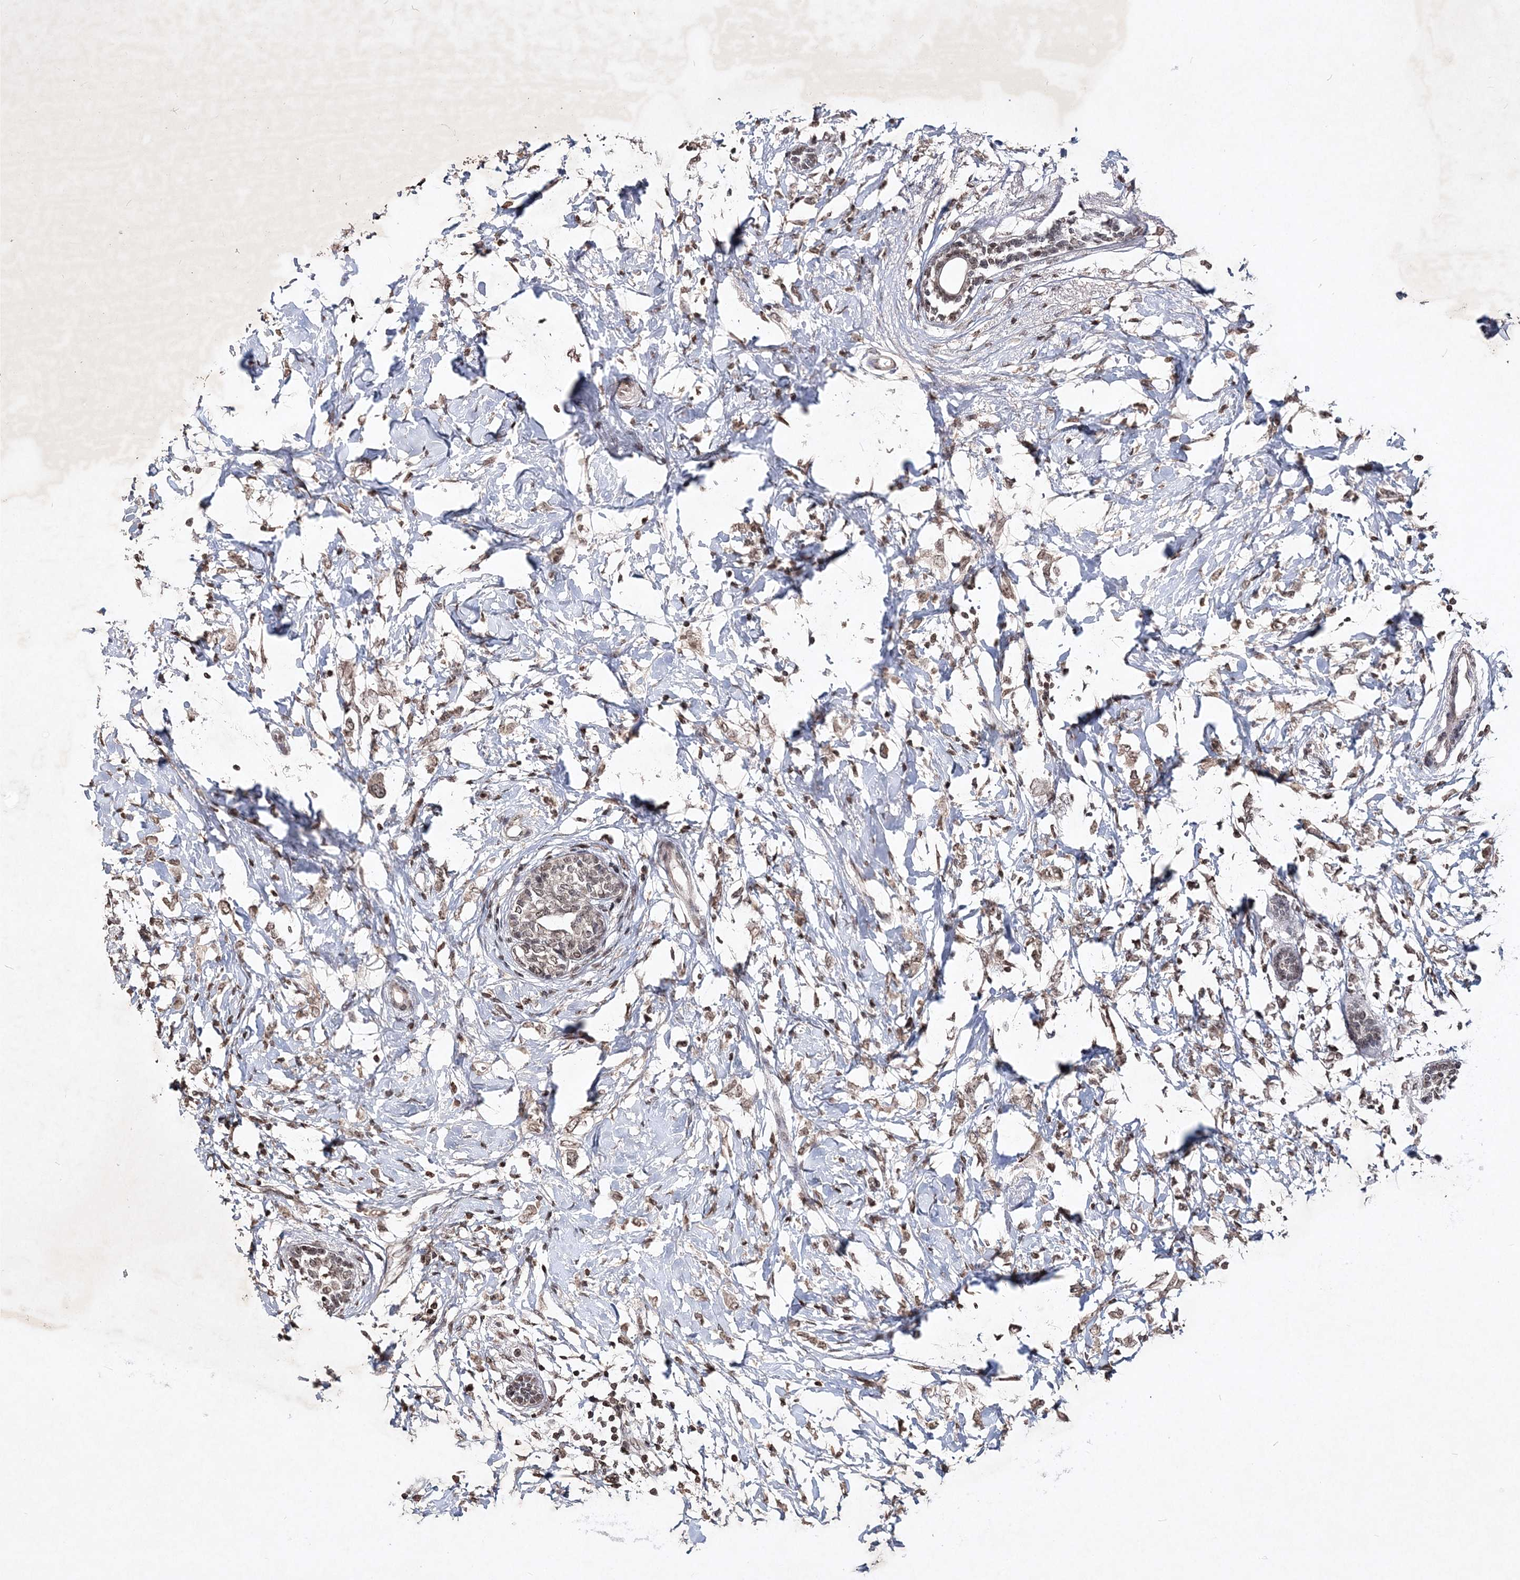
{"staining": {"intensity": "moderate", "quantity": ">75%", "location": "nuclear"}, "tissue": "breast cancer", "cell_type": "Tumor cells", "image_type": "cancer", "snomed": [{"axis": "morphology", "description": "Normal tissue, NOS"}, {"axis": "morphology", "description": "Lobular carcinoma"}, {"axis": "topography", "description": "Breast"}], "caption": "Protein staining of breast cancer tissue displays moderate nuclear positivity in about >75% of tumor cells.", "gene": "SOWAHB", "patient": {"sex": "female", "age": 47}}